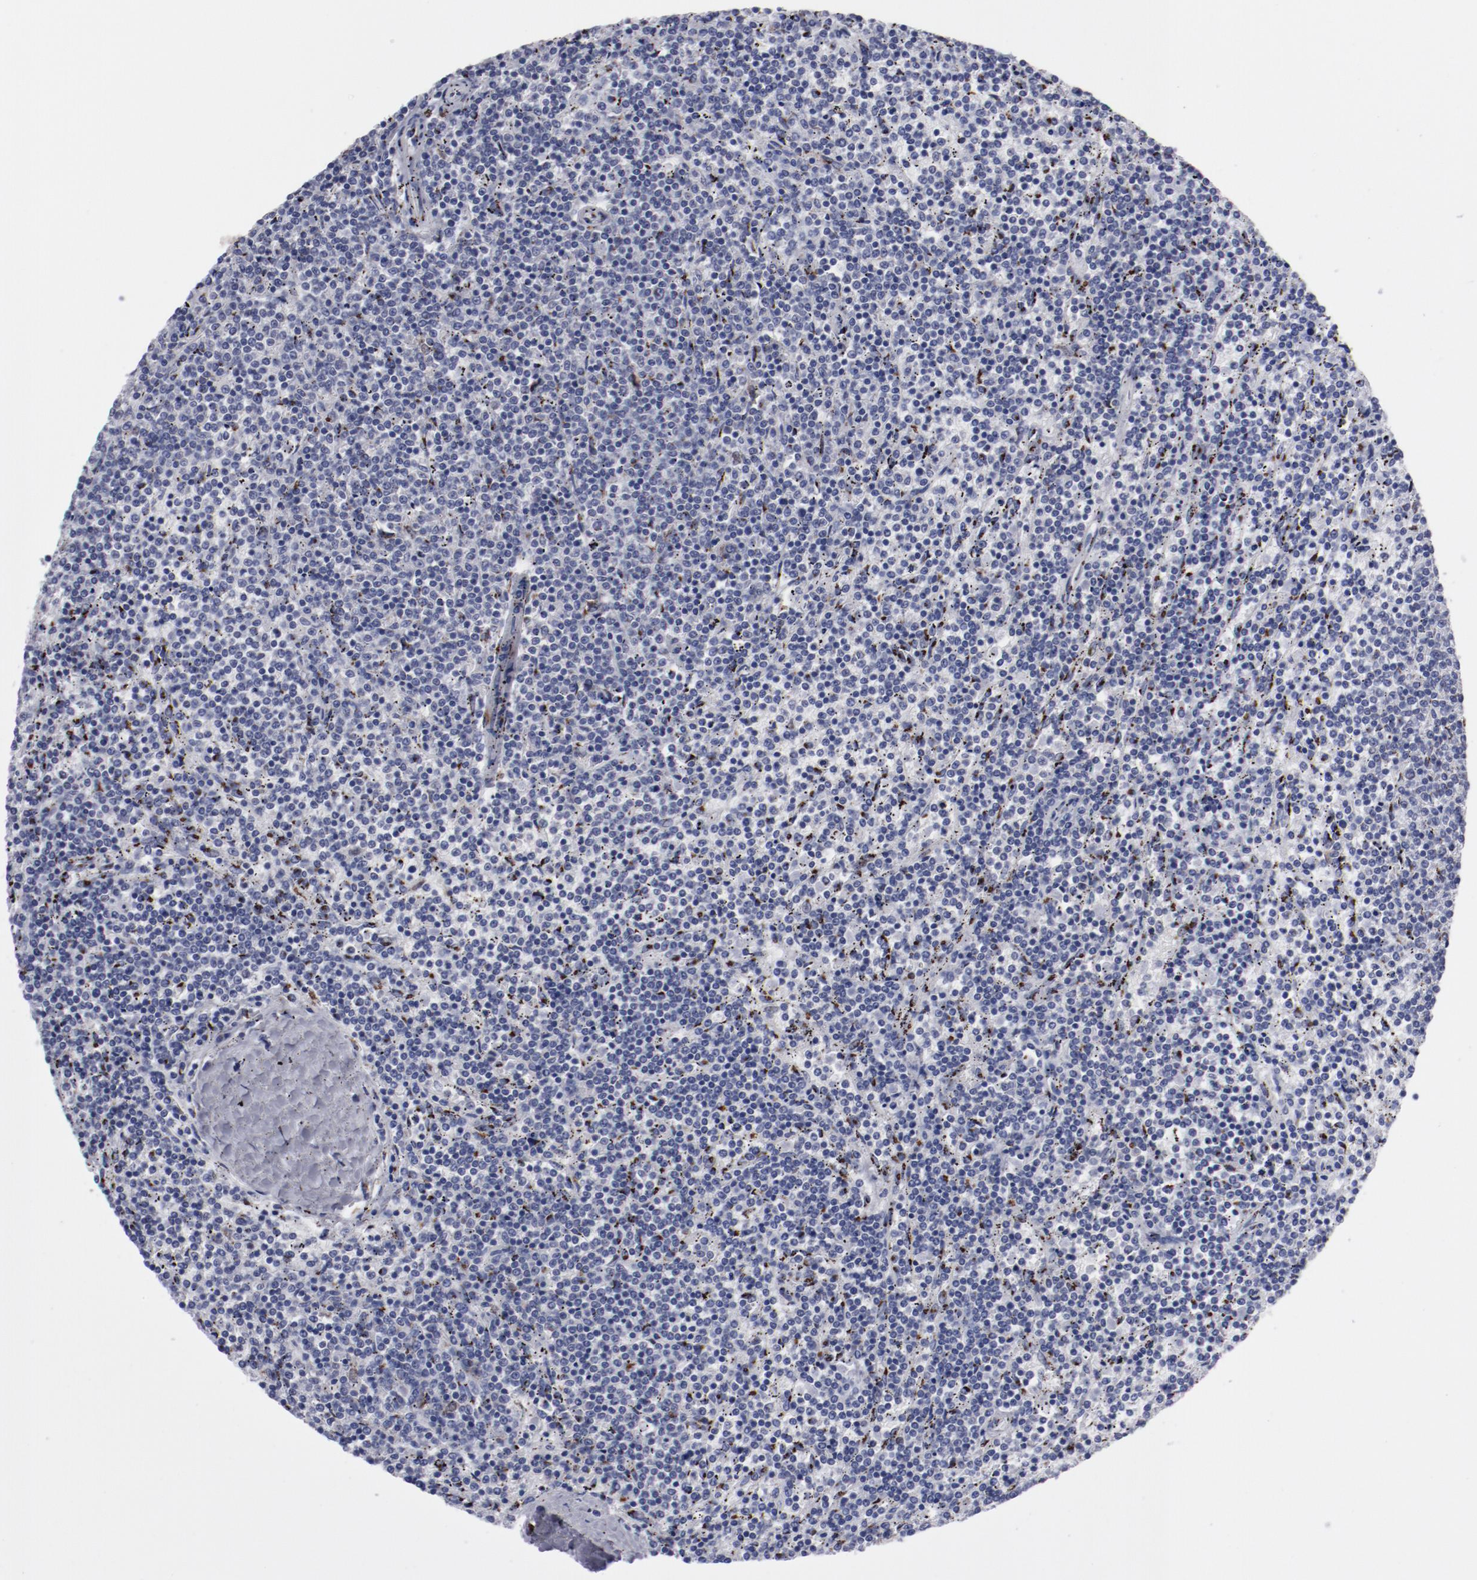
{"staining": {"intensity": "strong", "quantity": "<25%", "location": "cytoplasmic/membranous"}, "tissue": "lymphoma", "cell_type": "Tumor cells", "image_type": "cancer", "snomed": [{"axis": "morphology", "description": "Malignant lymphoma, non-Hodgkin's type, Low grade"}, {"axis": "topography", "description": "Spleen"}], "caption": "Immunohistochemical staining of malignant lymphoma, non-Hodgkin's type (low-grade) displays strong cytoplasmic/membranous protein expression in approximately <25% of tumor cells.", "gene": "GOLIM4", "patient": {"sex": "female", "age": 50}}